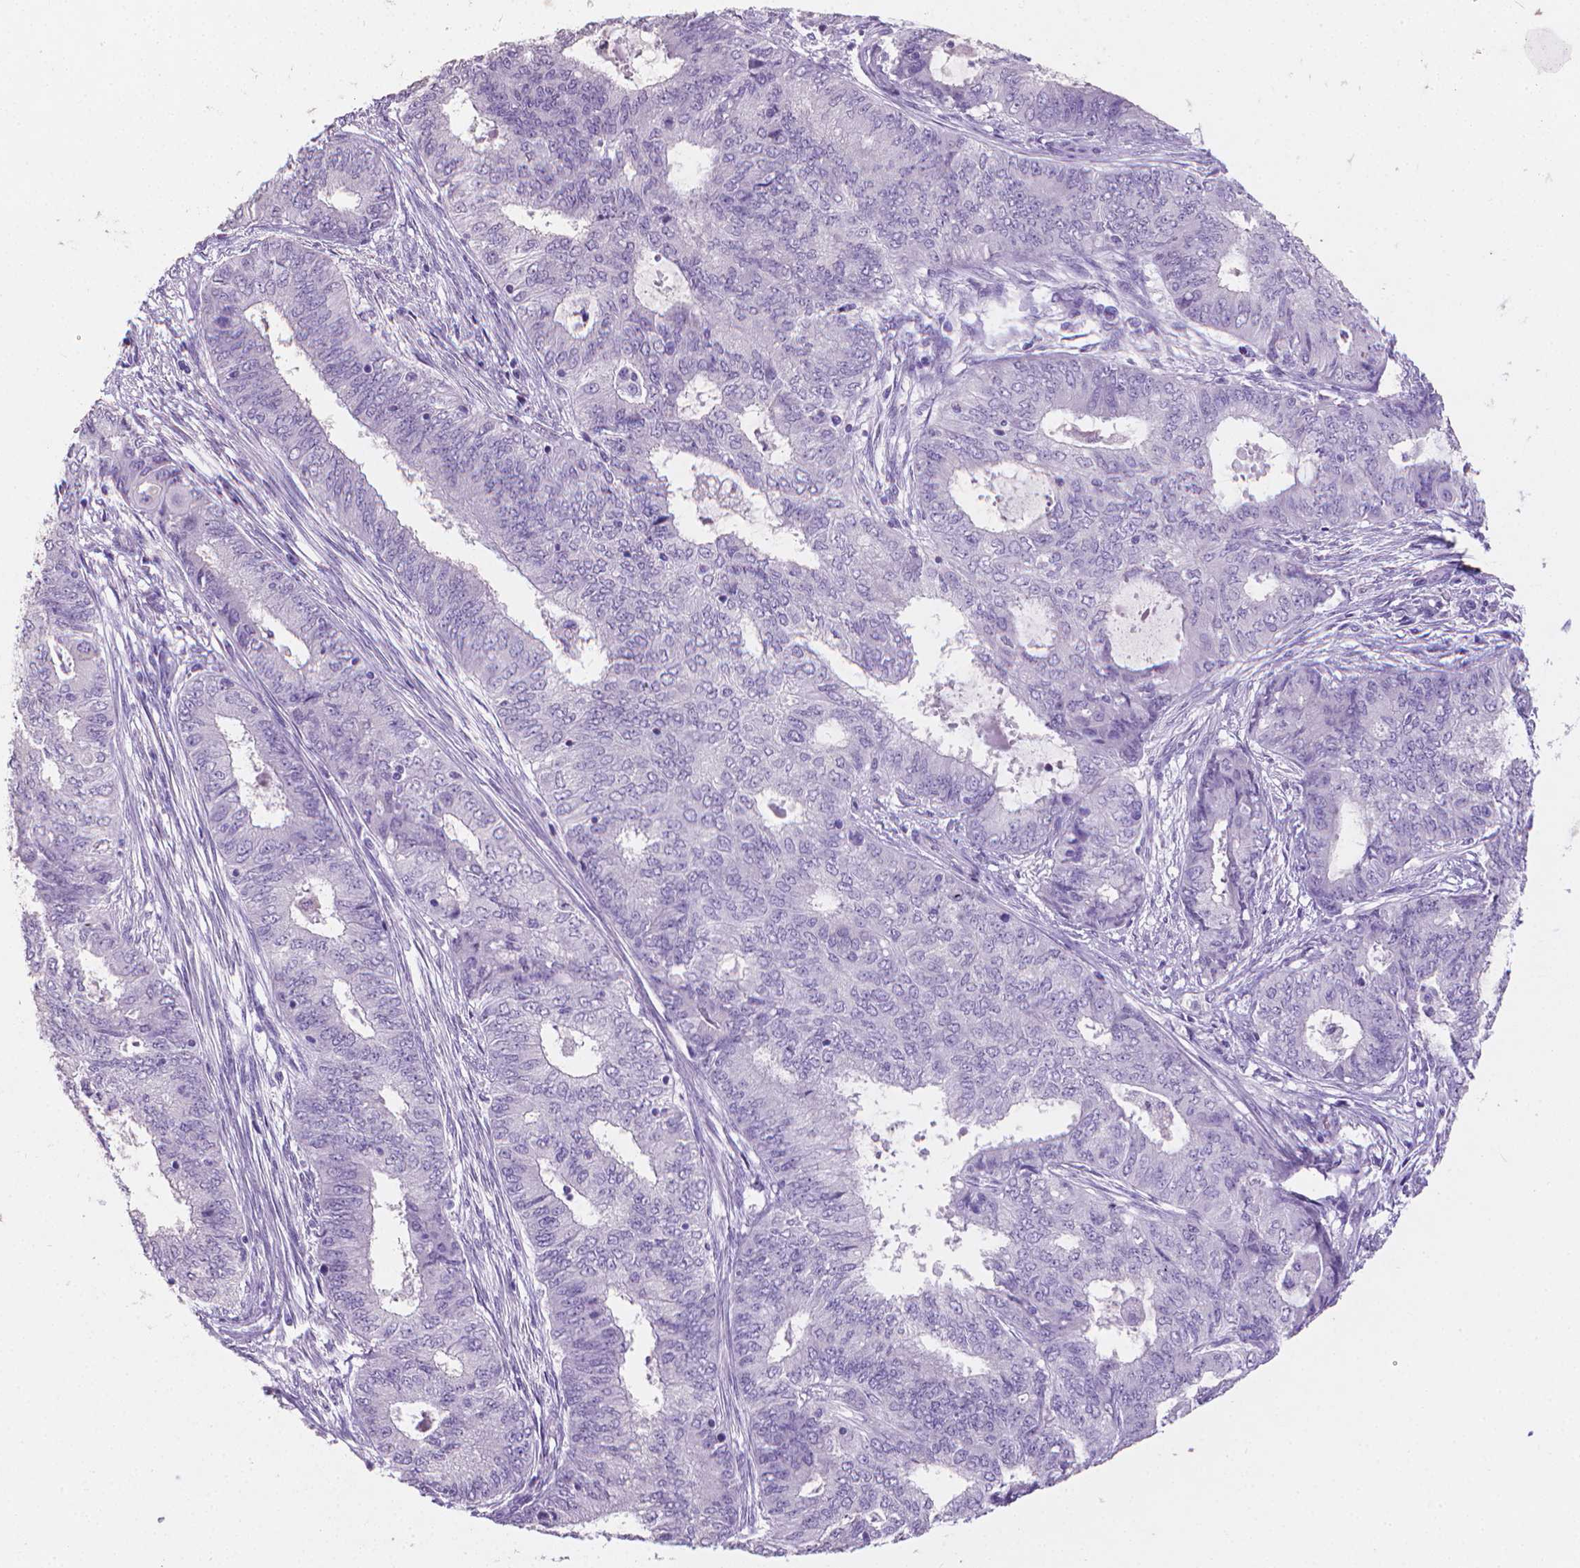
{"staining": {"intensity": "negative", "quantity": "none", "location": "none"}, "tissue": "endometrial cancer", "cell_type": "Tumor cells", "image_type": "cancer", "snomed": [{"axis": "morphology", "description": "Adenocarcinoma, NOS"}, {"axis": "topography", "description": "Endometrium"}], "caption": "Tumor cells are negative for protein expression in human endometrial cancer (adenocarcinoma).", "gene": "XPNPEP2", "patient": {"sex": "female", "age": 62}}